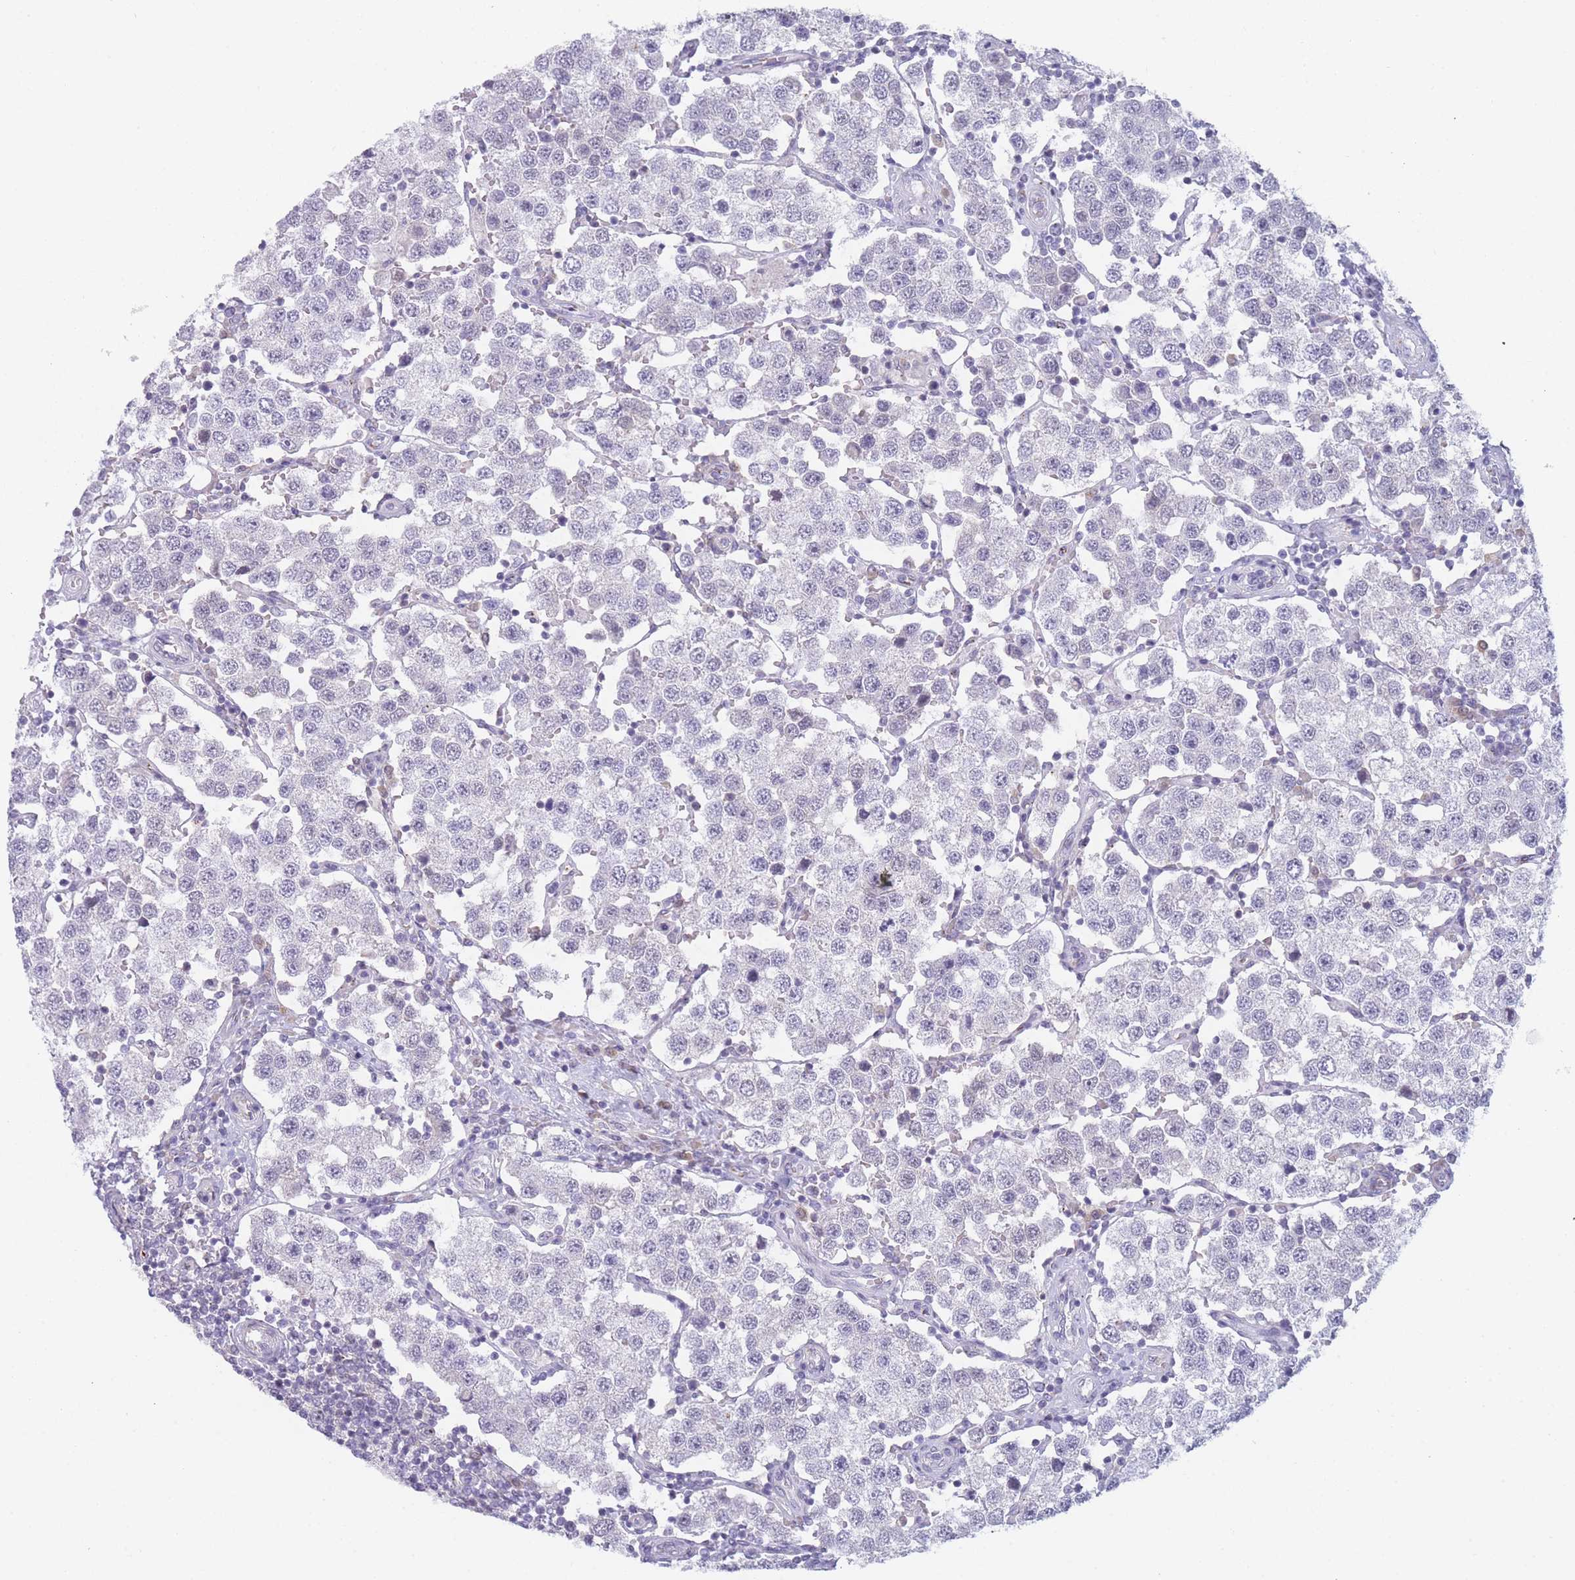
{"staining": {"intensity": "negative", "quantity": "none", "location": "none"}, "tissue": "testis cancer", "cell_type": "Tumor cells", "image_type": "cancer", "snomed": [{"axis": "morphology", "description": "Seminoma, NOS"}, {"axis": "topography", "description": "Testis"}], "caption": "Tumor cells show no significant protein expression in testis cancer.", "gene": "MRI1", "patient": {"sex": "male", "age": 37}}